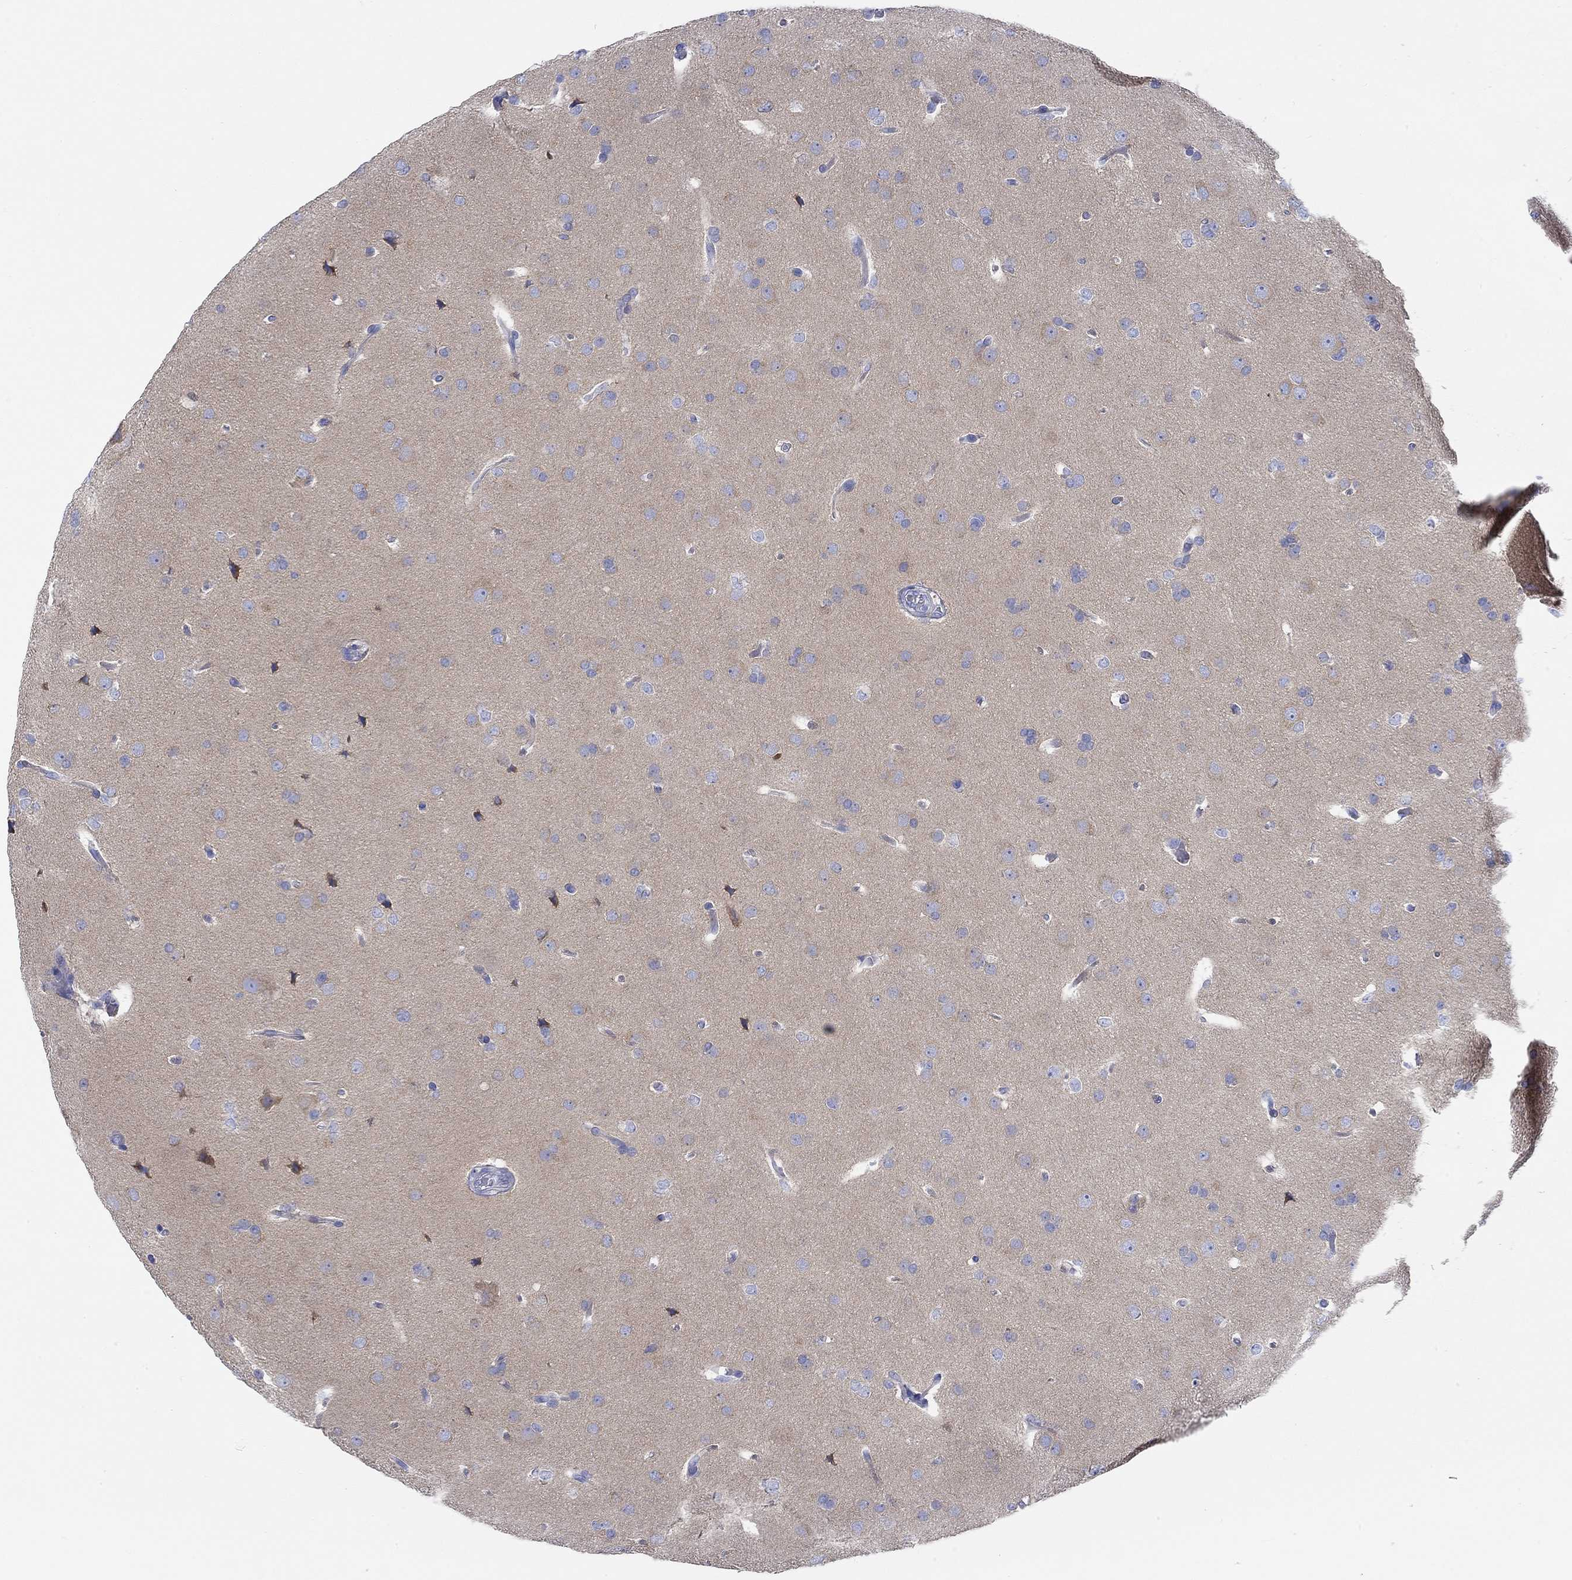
{"staining": {"intensity": "negative", "quantity": "none", "location": "none"}, "tissue": "glioma", "cell_type": "Tumor cells", "image_type": "cancer", "snomed": [{"axis": "morphology", "description": "Glioma, malignant, Low grade"}, {"axis": "topography", "description": "Brain"}], "caption": "The immunohistochemistry (IHC) micrograph has no significant staining in tumor cells of malignant glioma (low-grade) tissue.", "gene": "REEP6", "patient": {"sex": "female", "age": 32}}